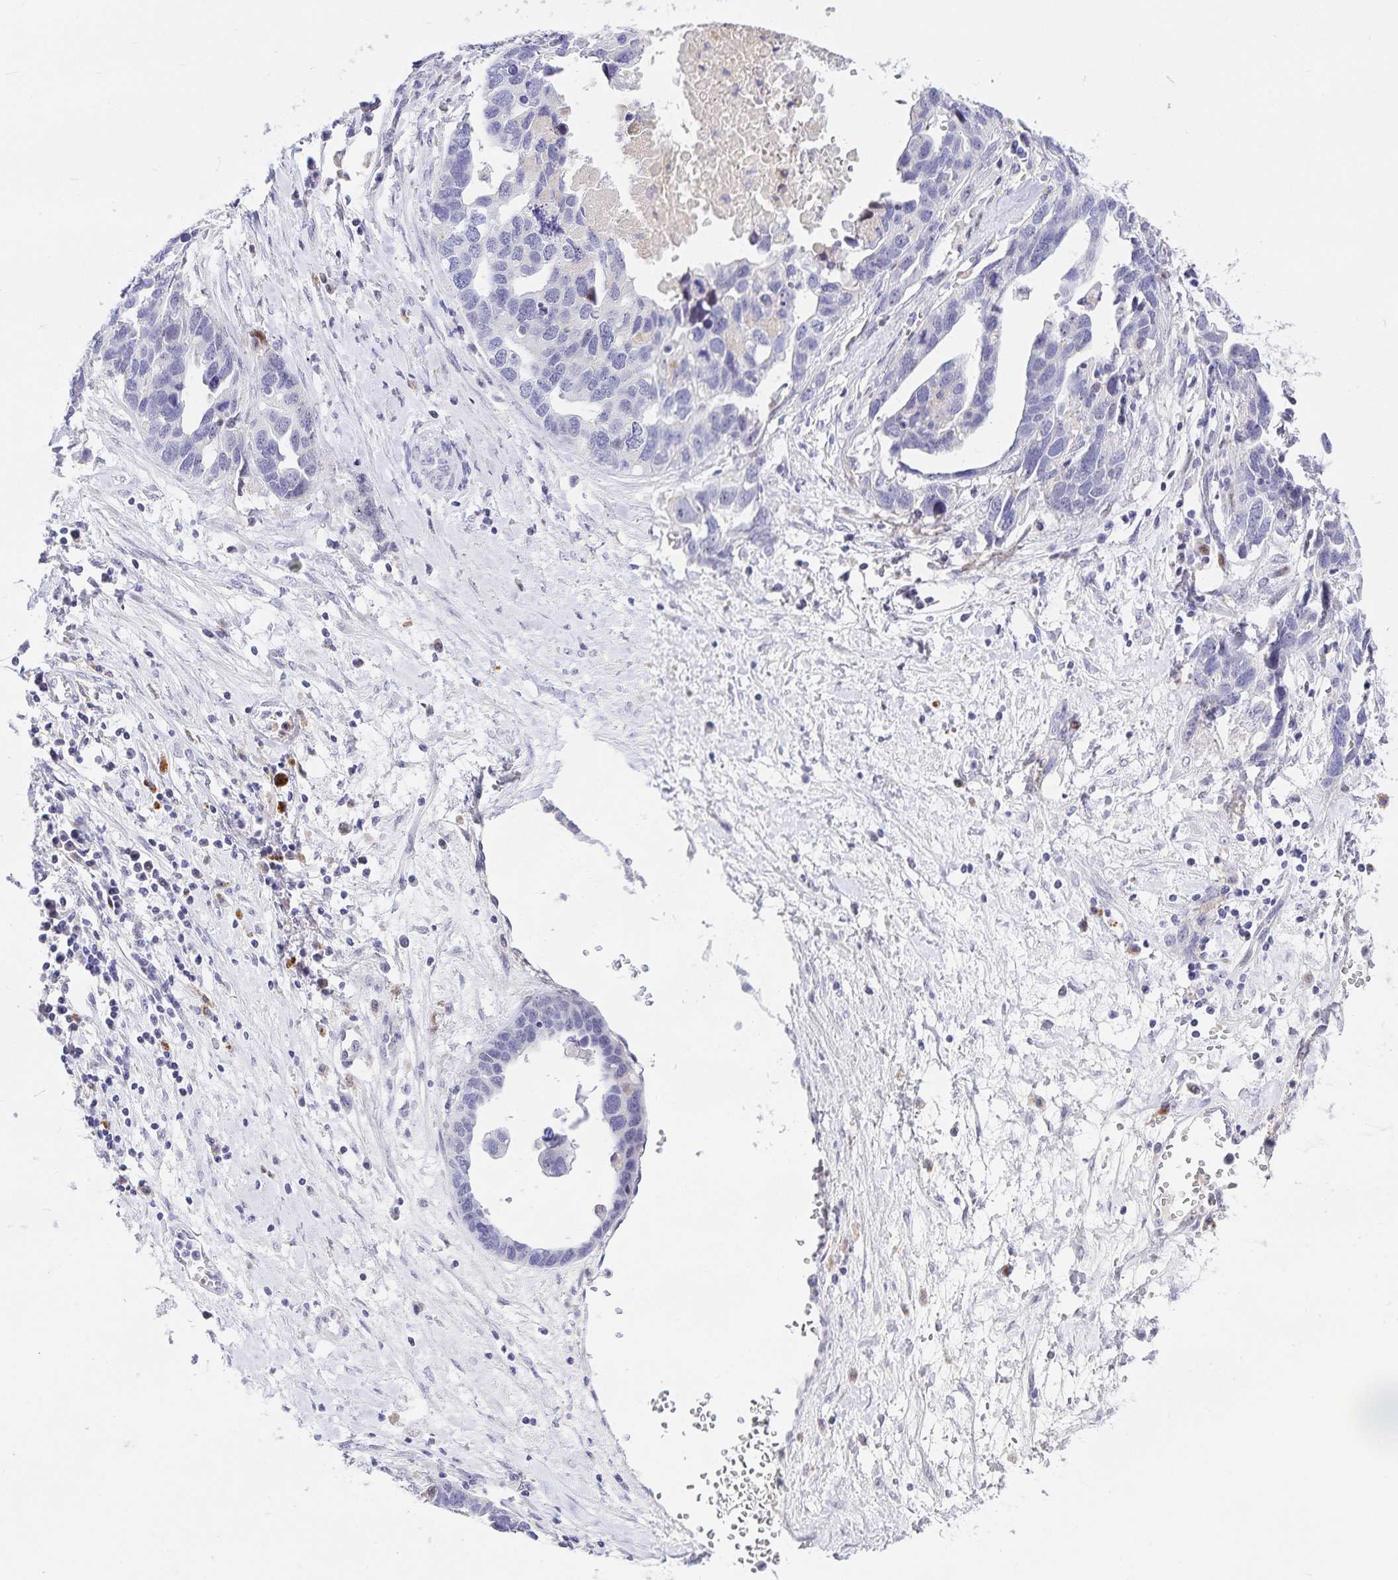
{"staining": {"intensity": "negative", "quantity": "none", "location": "none"}, "tissue": "ovarian cancer", "cell_type": "Tumor cells", "image_type": "cancer", "snomed": [{"axis": "morphology", "description": "Cystadenocarcinoma, serous, NOS"}, {"axis": "topography", "description": "Ovary"}], "caption": "Protein analysis of ovarian serous cystadenocarcinoma displays no significant expression in tumor cells.", "gene": "KBTBD13", "patient": {"sex": "female", "age": 54}}